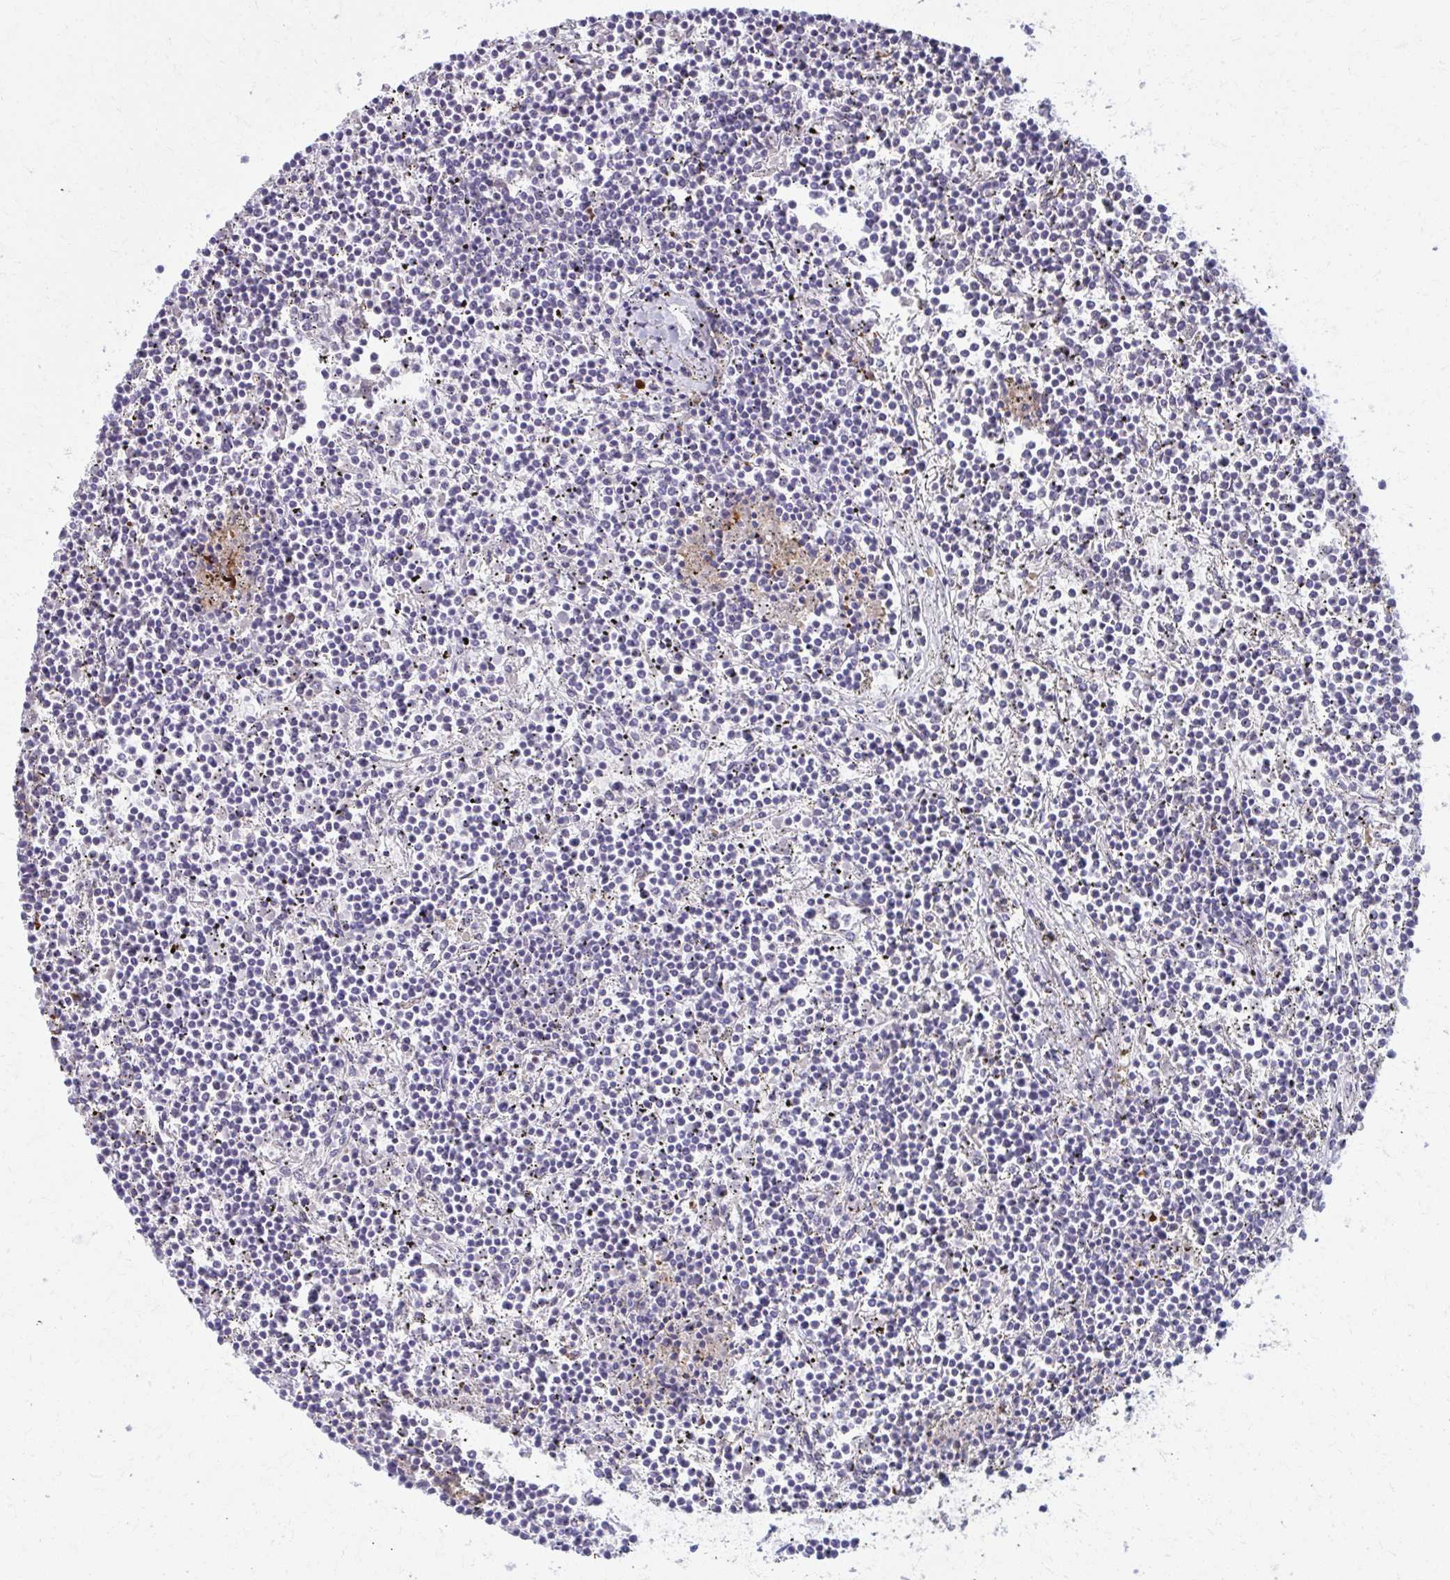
{"staining": {"intensity": "negative", "quantity": "none", "location": "none"}, "tissue": "lymphoma", "cell_type": "Tumor cells", "image_type": "cancer", "snomed": [{"axis": "morphology", "description": "Malignant lymphoma, non-Hodgkin's type, Low grade"}, {"axis": "topography", "description": "Spleen"}], "caption": "This is an immunohistochemistry (IHC) image of human malignant lymphoma, non-Hodgkin's type (low-grade). There is no expression in tumor cells.", "gene": "OR4M1", "patient": {"sex": "female", "age": 19}}